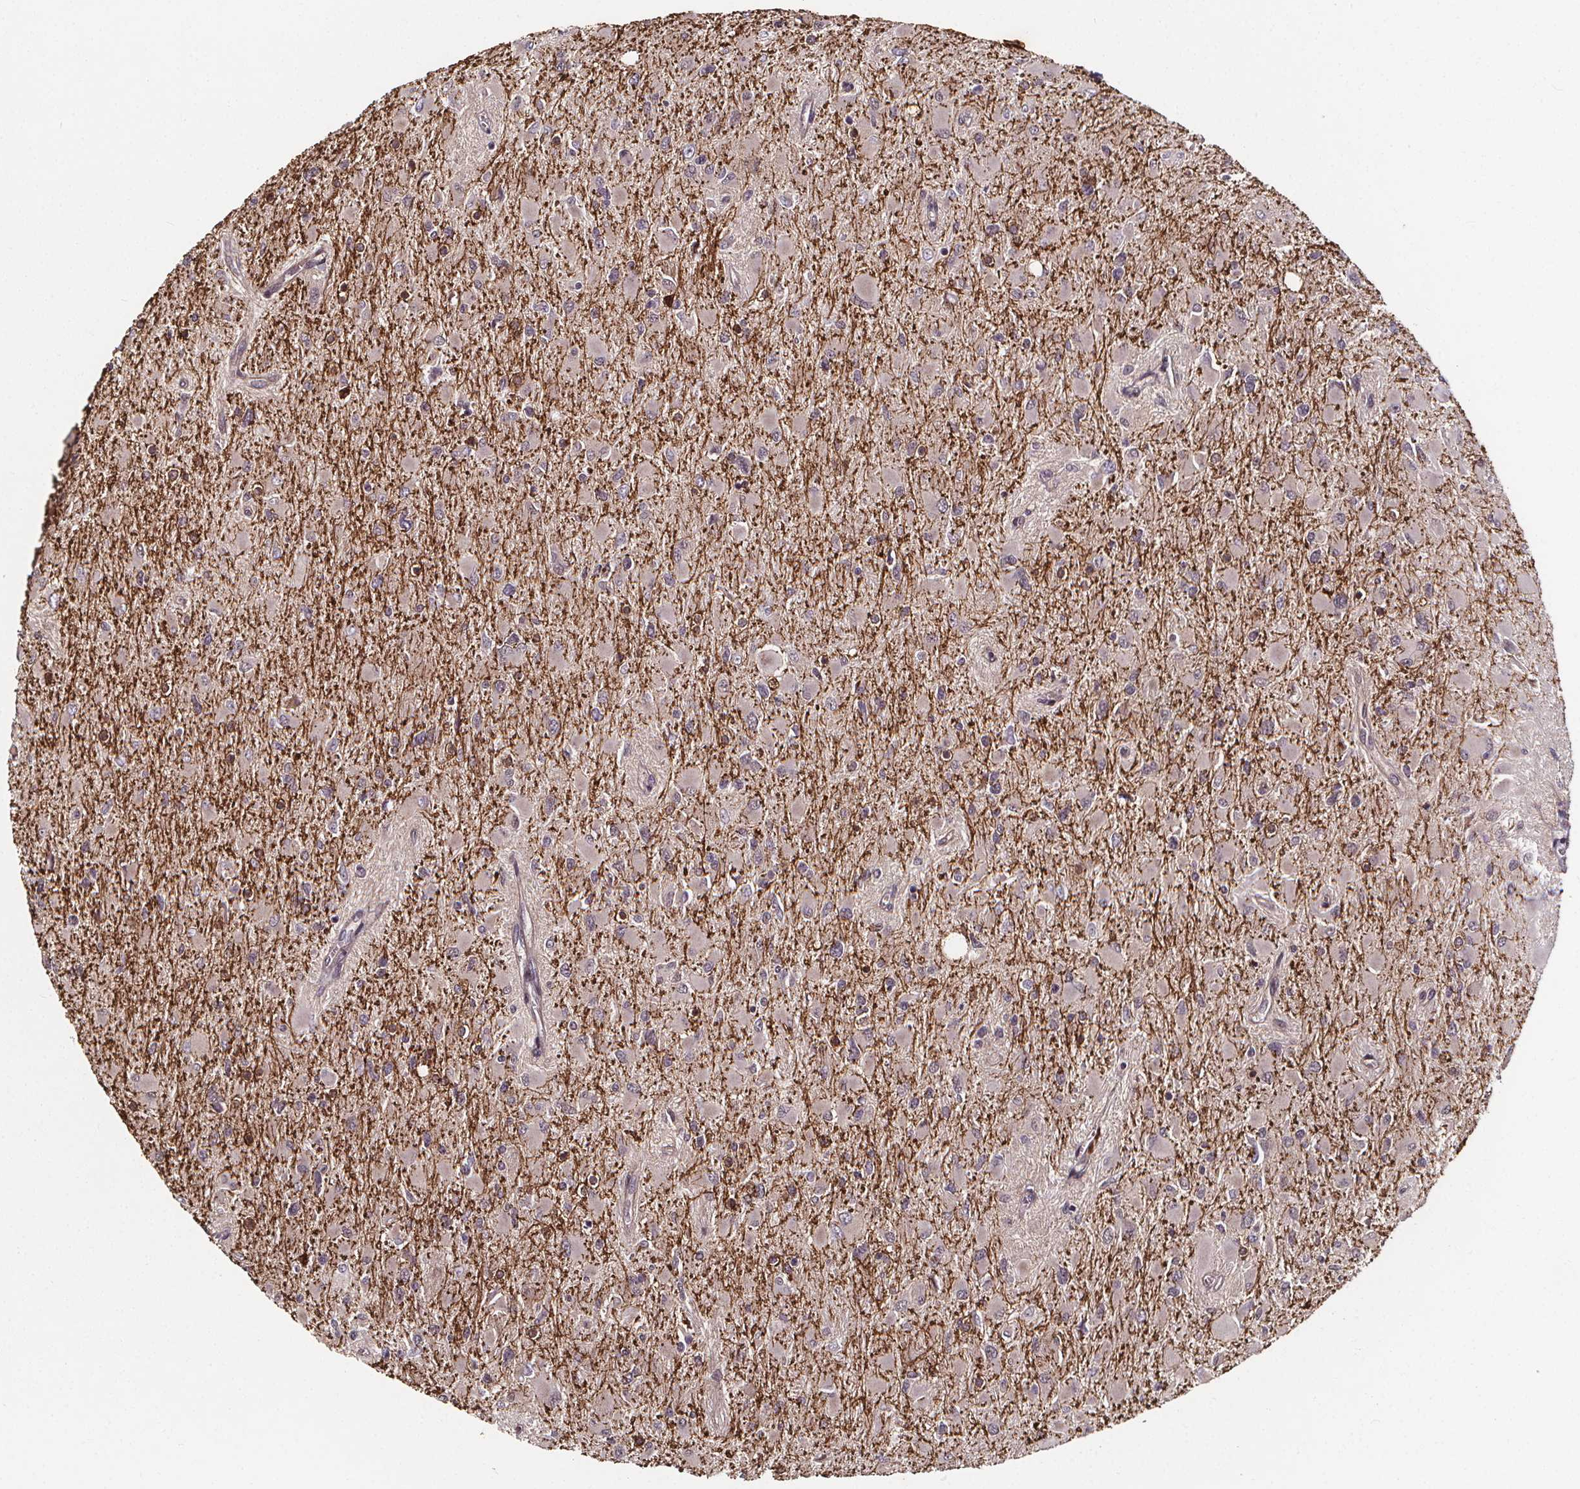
{"staining": {"intensity": "negative", "quantity": "none", "location": "none"}, "tissue": "glioma", "cell_type": "Tumor cells", "image_type": "cancer", "snomed": [{"axis": "morphology", "description": "Glioma, malignant, High grade"}, {"axis": "topography", "description": "Cerebral cortex"}], "caption": "The micrograph displays no staining of tumor cells in malignant glioma (high-grade). The staining is performed using DAB brown chromogen with nuclei counter-stained in using hematoxylin.", "gene": "DDIT3", "patient": {"sex": "female", "age": 36}}